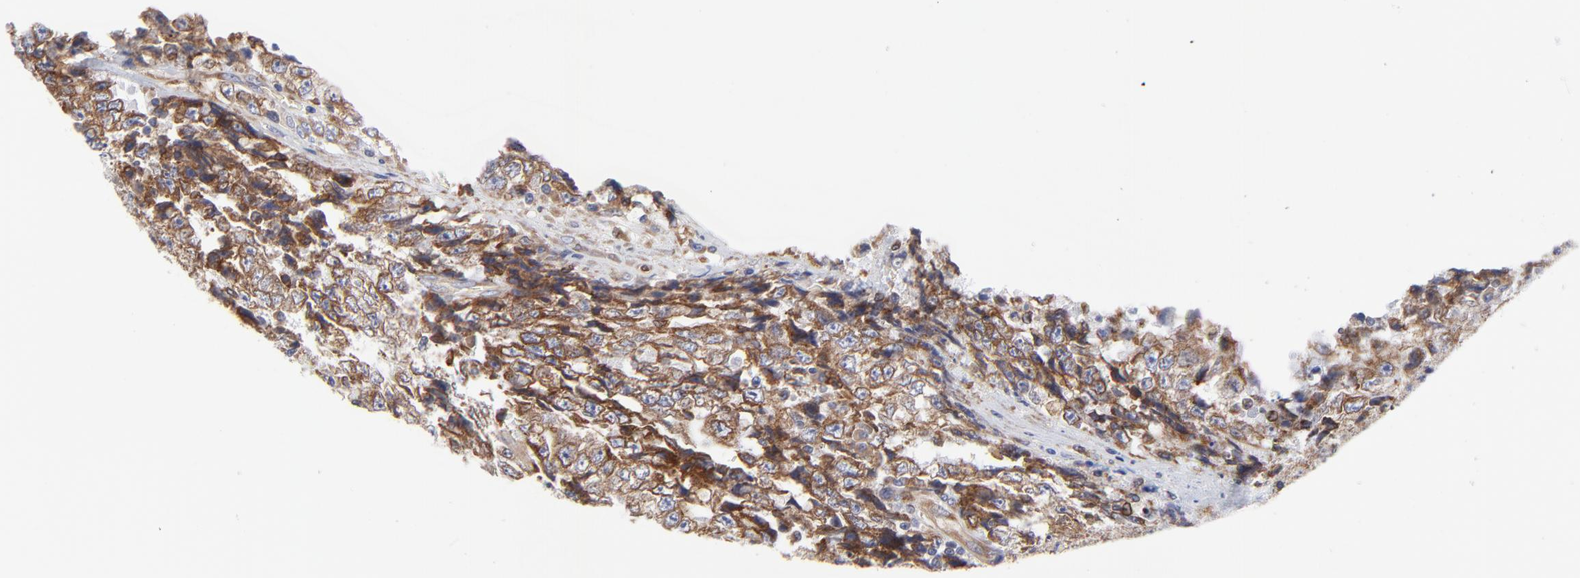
{"staining": {"intensity": "moderate", "quantity": ">75%", "location": "cytoplasmic/membranous"}, "tissue": "testis cancer", "cell_type": "Tumor cells", "image_type": "cancer", "snomed": [{"axis": "morphology", "description": "Necrosis, NOS"}, {"axis": "morphology", "description": "Carcinoma, Embryonal, NOS"}, {"axis": "topography", "description": "Testis"}], "caption": "A micrograph showing moderate cytoplasmic/membranous expression in about >75% of tumor cells in embryonal carcinoma (testis), as visualized by brown immunohistochemical staining.", "gene": "MOSPD2", "patient": {"sex": "male", "age": 19}}